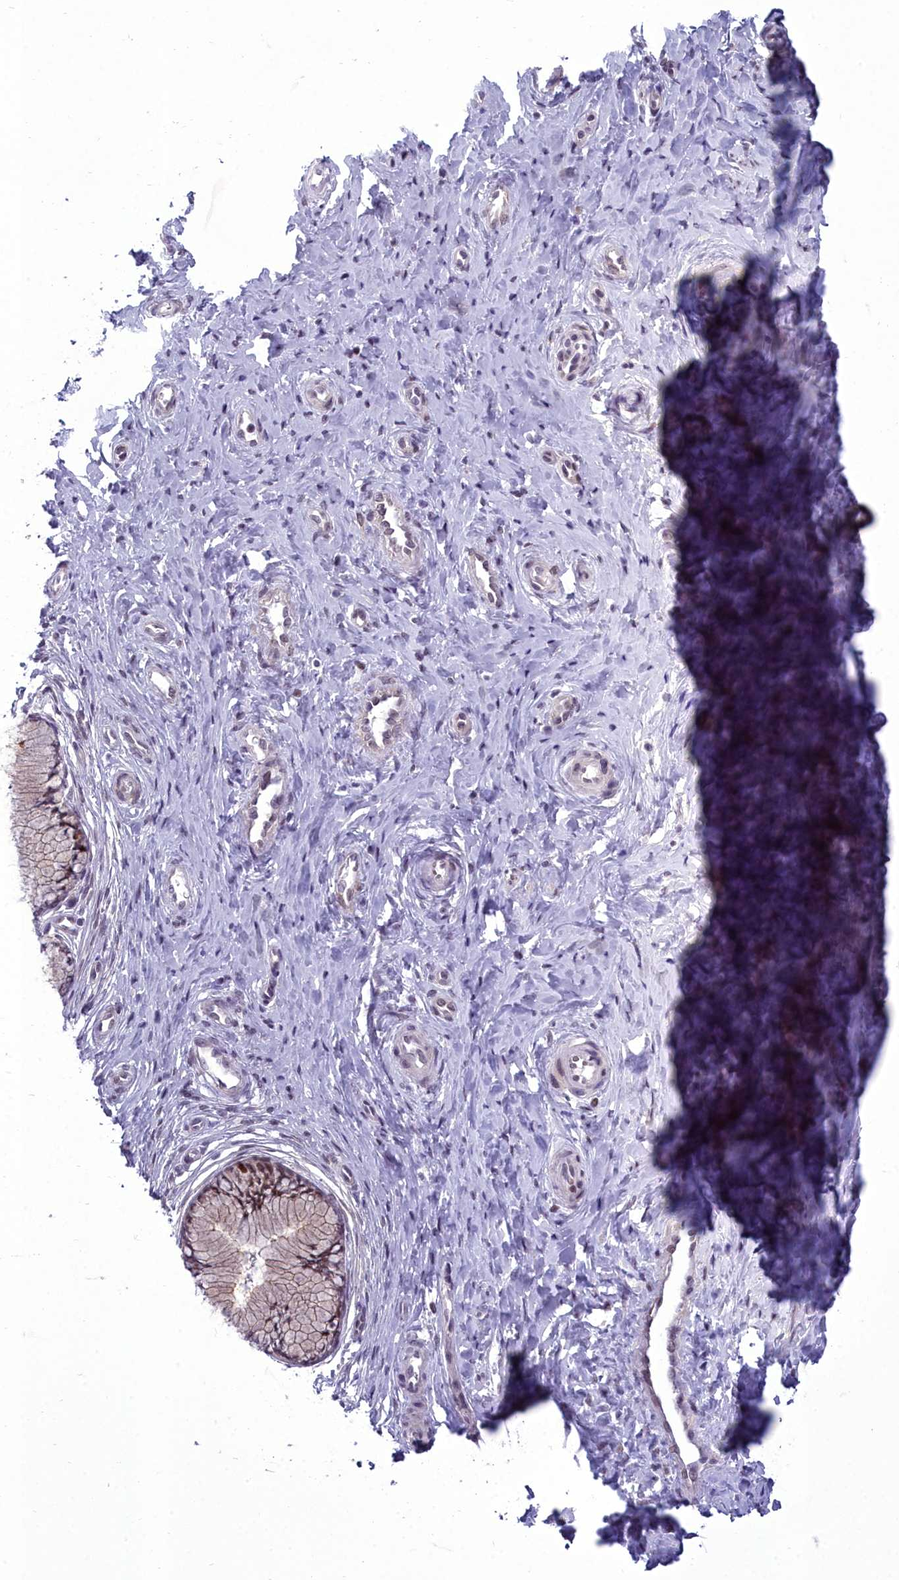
{"staining": {"intensity": "strong", "quantity": "25%-75%", "location": "cytoplasmic/membranous,nuclear"}, "tissue": "cervix", "cell_type": "Glandular cells", "image_type": "normal", "snomed": [{"axis": "morphology", "description": "Normal tissue, NOS"}, {"axis": "topography", "description": "Cervix"}], "caption": "Immunohistochemistry (DAB) staining of benign cervix displays strong cytoplasmic/membranous,nuclear protein positivity in approximately 25%-75% of glandular cells. (Stains: DAB in brown, nuclei in blue, Microscopy: brightfield microscopy at high magnification).", "gene": "CEACAM19", "patient": {"sex": "female", "age": 36}}